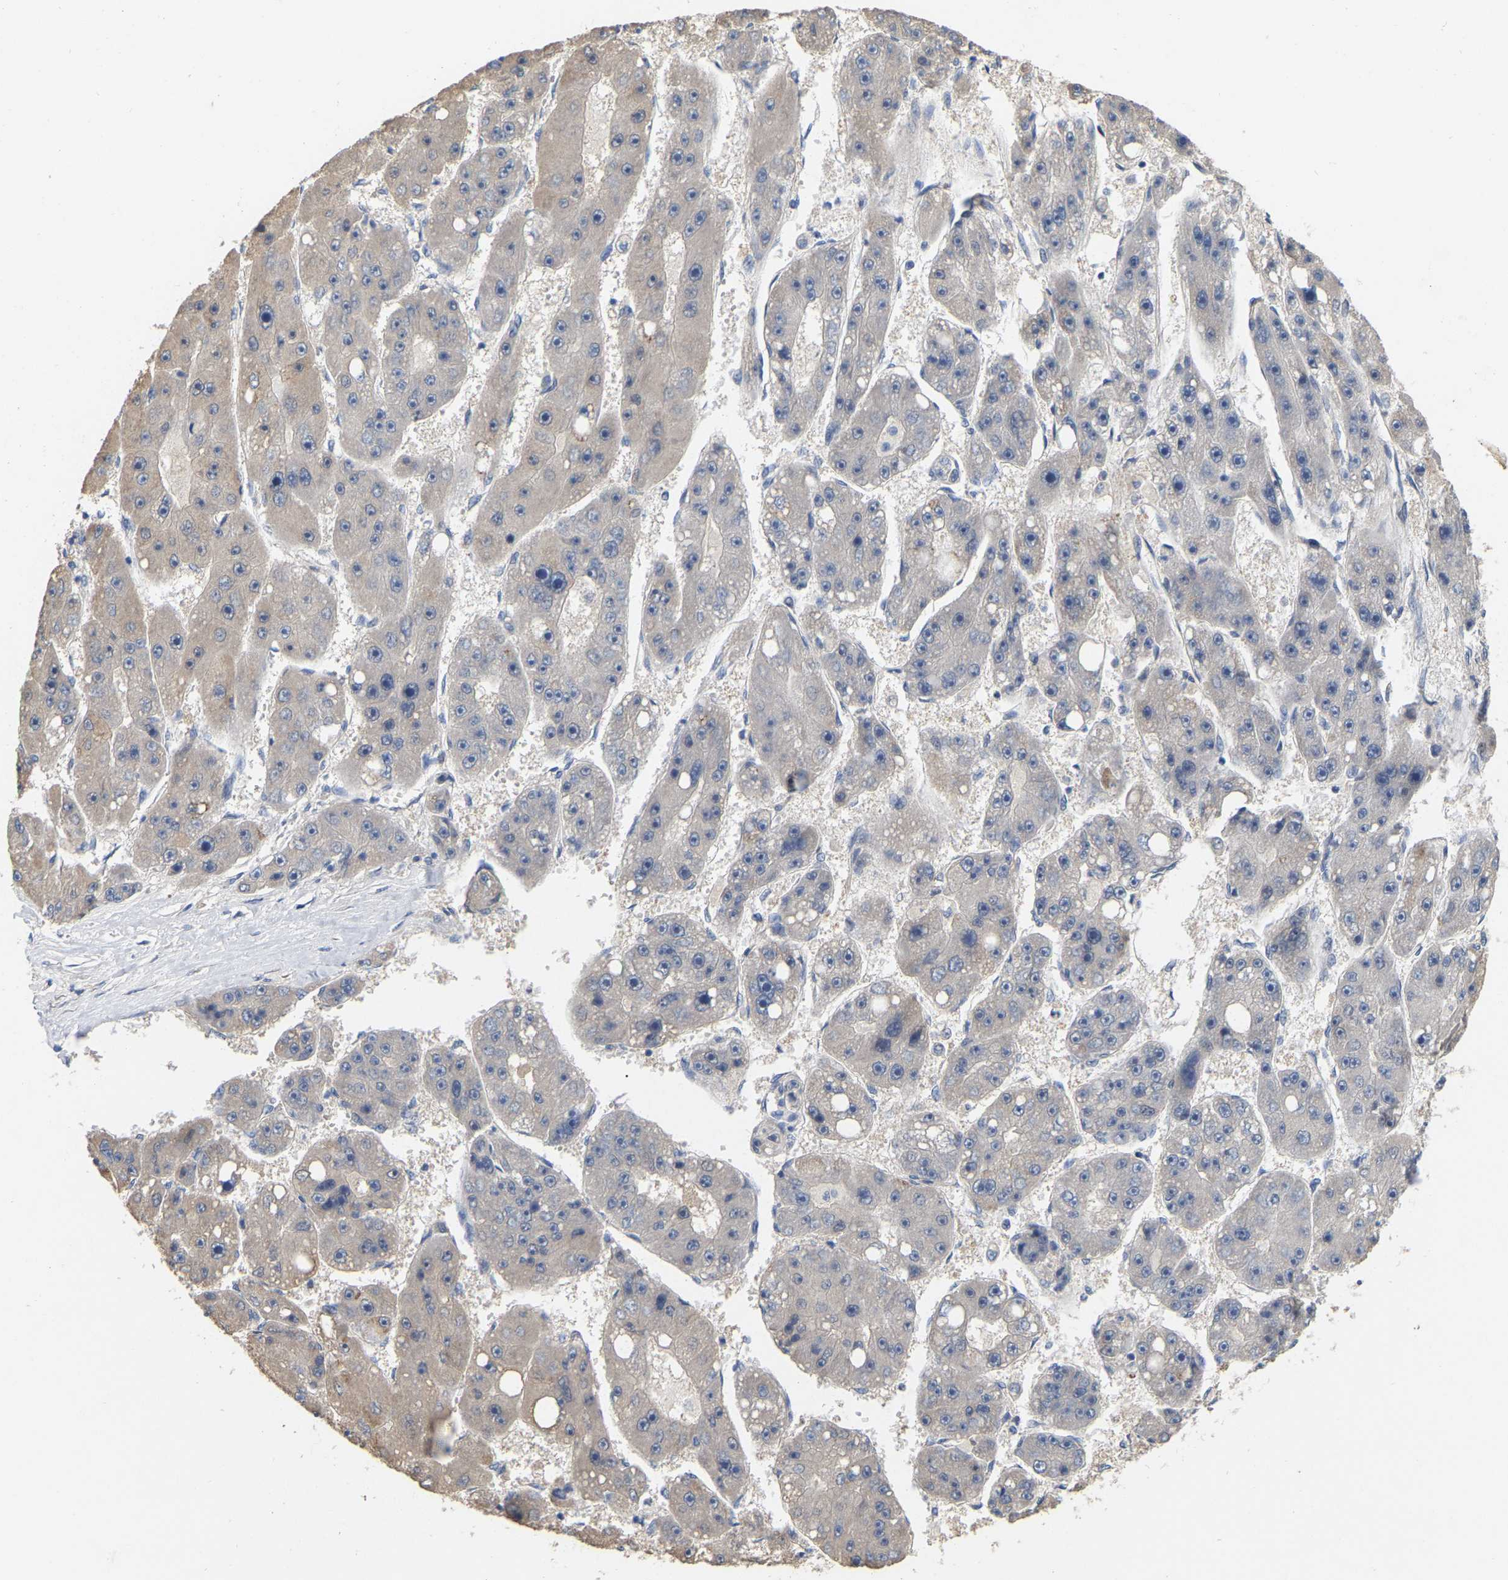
{"staining": {"intensity": "weak", "quantity": "<25%", "location": "cytoplasmic/membranous"}, "tissue": "liver cancer", "cell_type": "Tumor cells", "image_type": "cancer", "snomed": [{"axis": "morphology", "description": "Carcinoma, Hepatocellular, NOS"}, {"axis": "topography", "description": "Liver"}], "caption": "High magnification brightfield microscopy of liver cancer (hepatocellular carcinoma) stained with DAB (3,3'-diaminobenzidine) (brown) and counterstained with hematoxylin (blue): tumor cells show no significant expression.", "gene": "SSH1", "patient": {"sex": "female", "age": 61}}